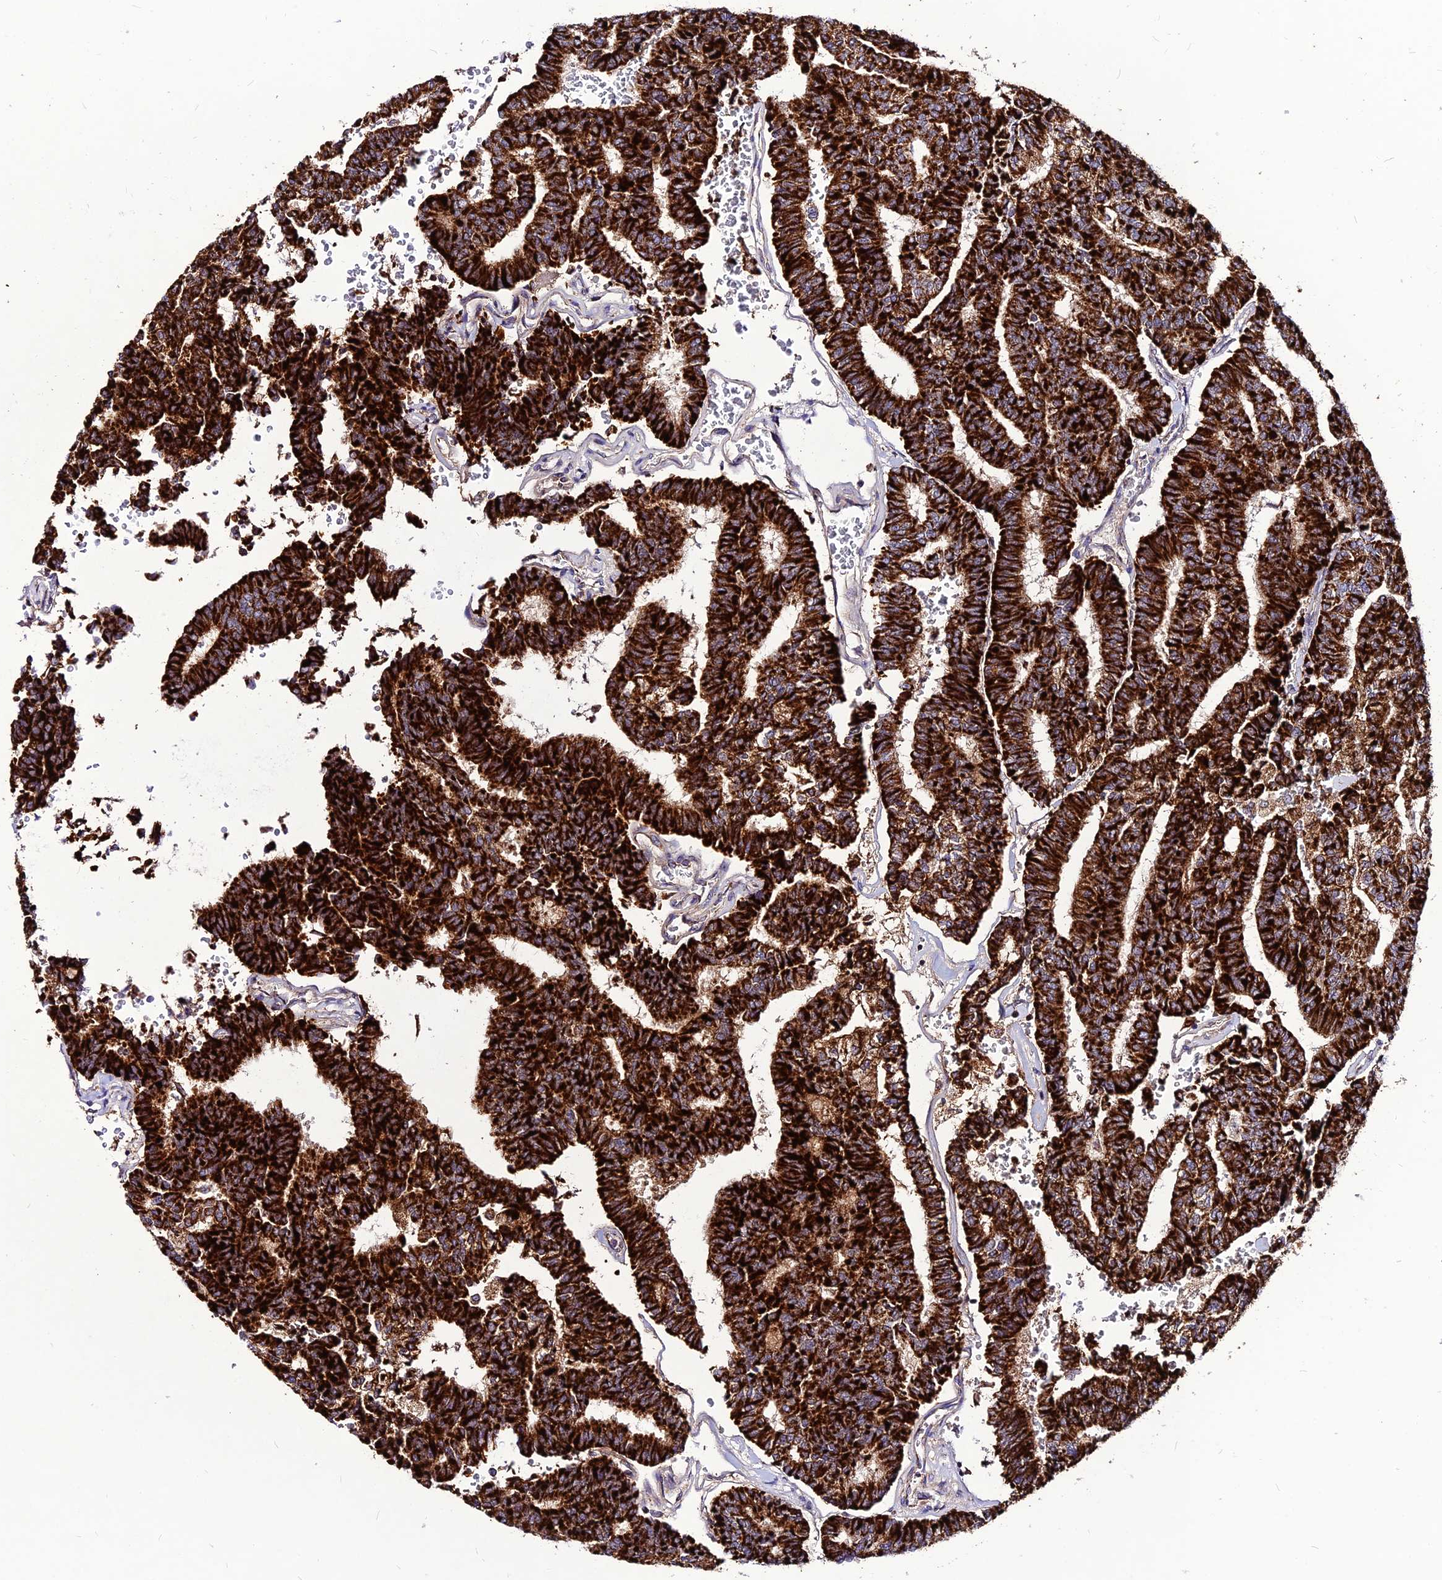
{"staining": {"intensity": "strong", "quantity": ">75%", "location": "cytoplasmic/membranous"}, "tissue": "thyroid cancer", "cell_type": "Tumor cells", "image_type": "cancer", "snomed": [{"axis": "morphology", "description": "Papillary adenocarcinoma, NOS"}, {"axis": "topography", "description": "Thyroid gland"}], "caption": "The immunohistochemical stain labels strong cytoplasmic/membranous staining in tumor cells of thyroid papillary adenocarcinoma tissue.", "gene": "ECI1", "patient": {"sex": "female", "age": 35}}